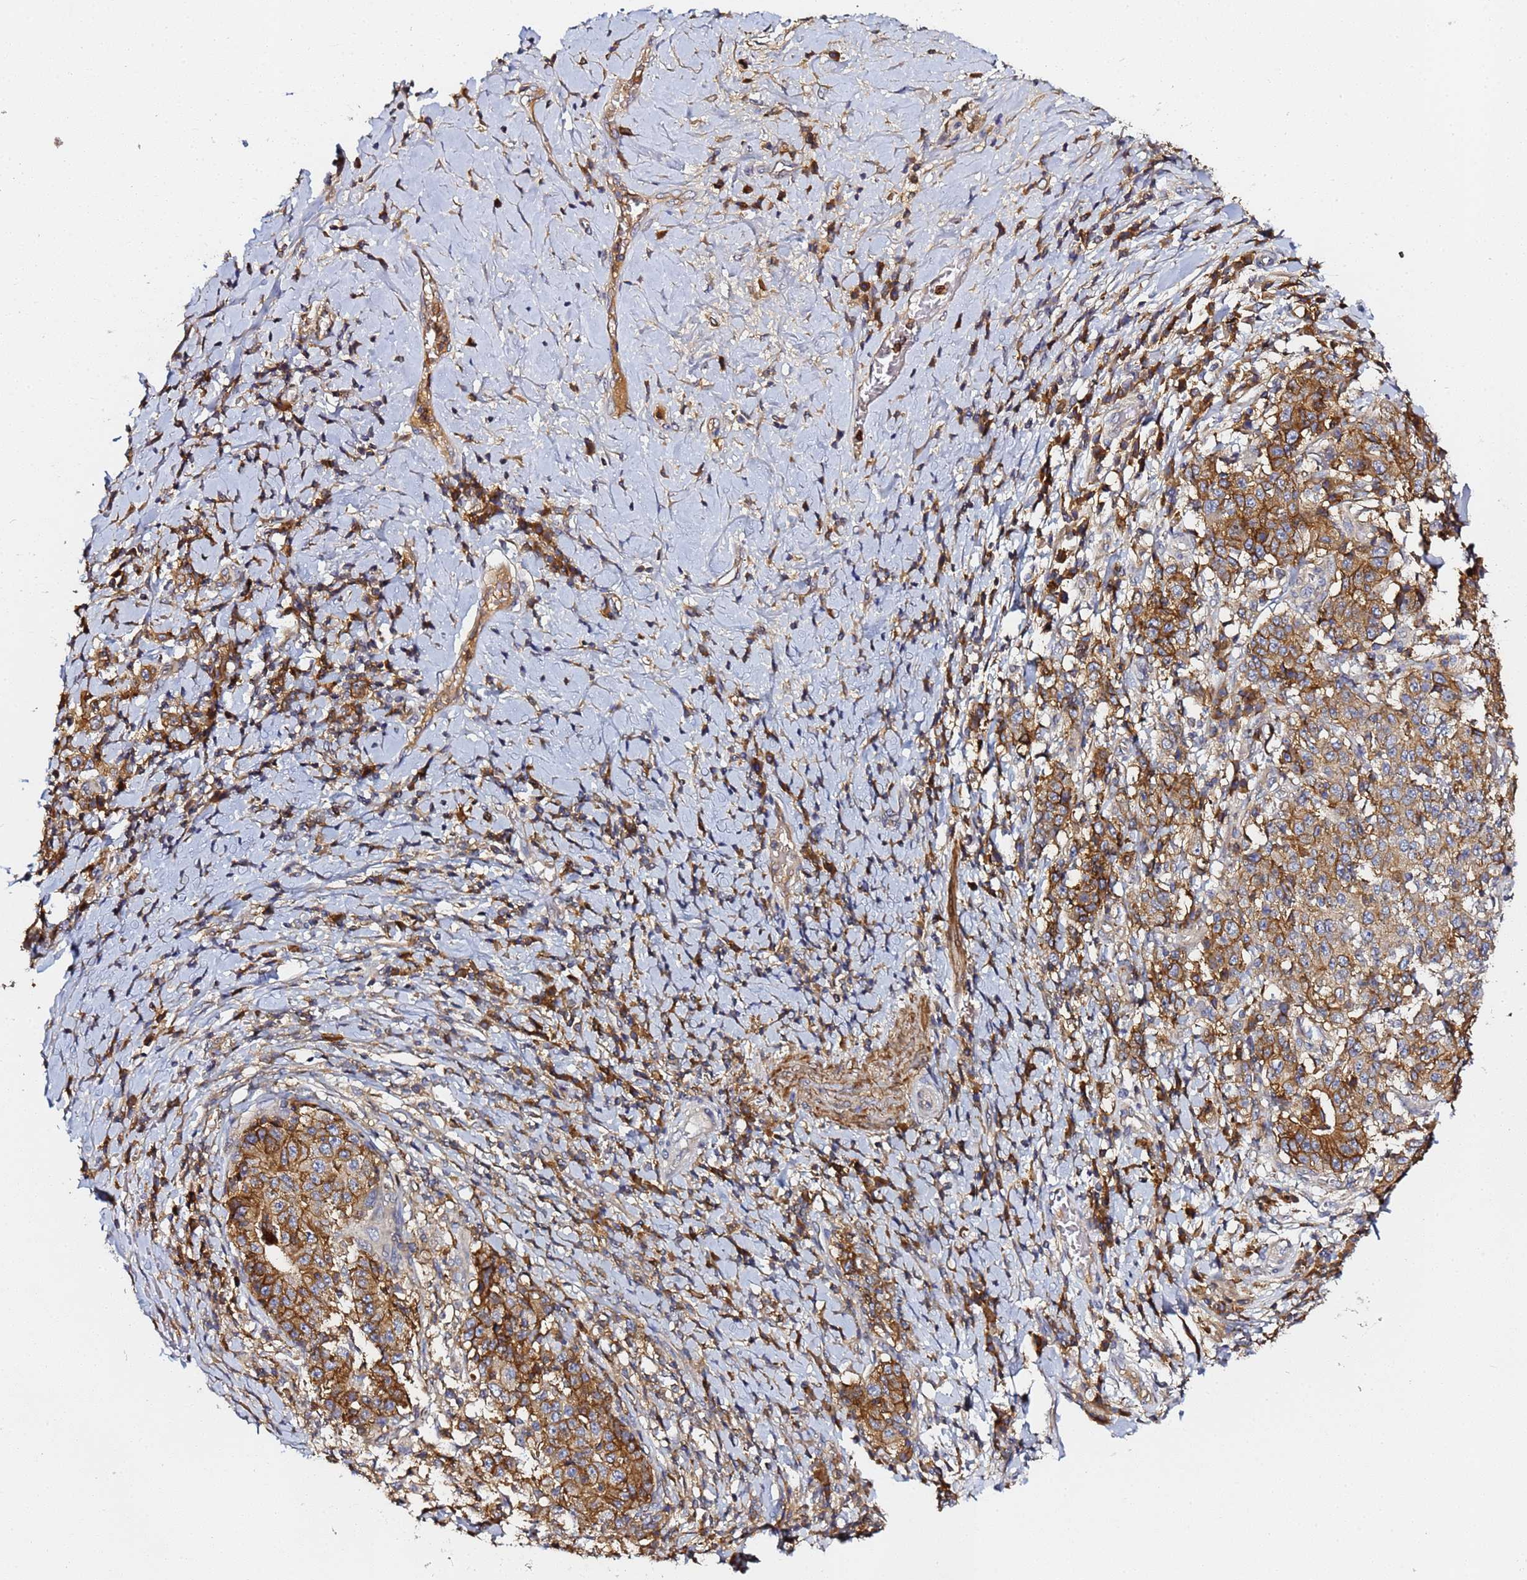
{"staining": {"intensity": "moderate", "quantity": ">75%", "location": "cytoplasmic/membranous"}, "tissue": "stomach cancer", "cell_type": "Tumor cells", "image_type": "cancer", "snomed": [{"axis": "morphology", "description": "Normal tissue, NOS"}, {"axis": "morphology", "description": "Adenocarcinoma, NOS"}, {"axis": "topography", "description": "Stomach, upper"}, {"axis": "topography", "description": "Stomach"}], "caption": "A brown stain shows moderate cytoplasmic/membranous positivity of a protein in human stomach adenocarcinoma tumor cells.", "gene": "LRRC69", "patient": {"sex": "male", "age": 59}}